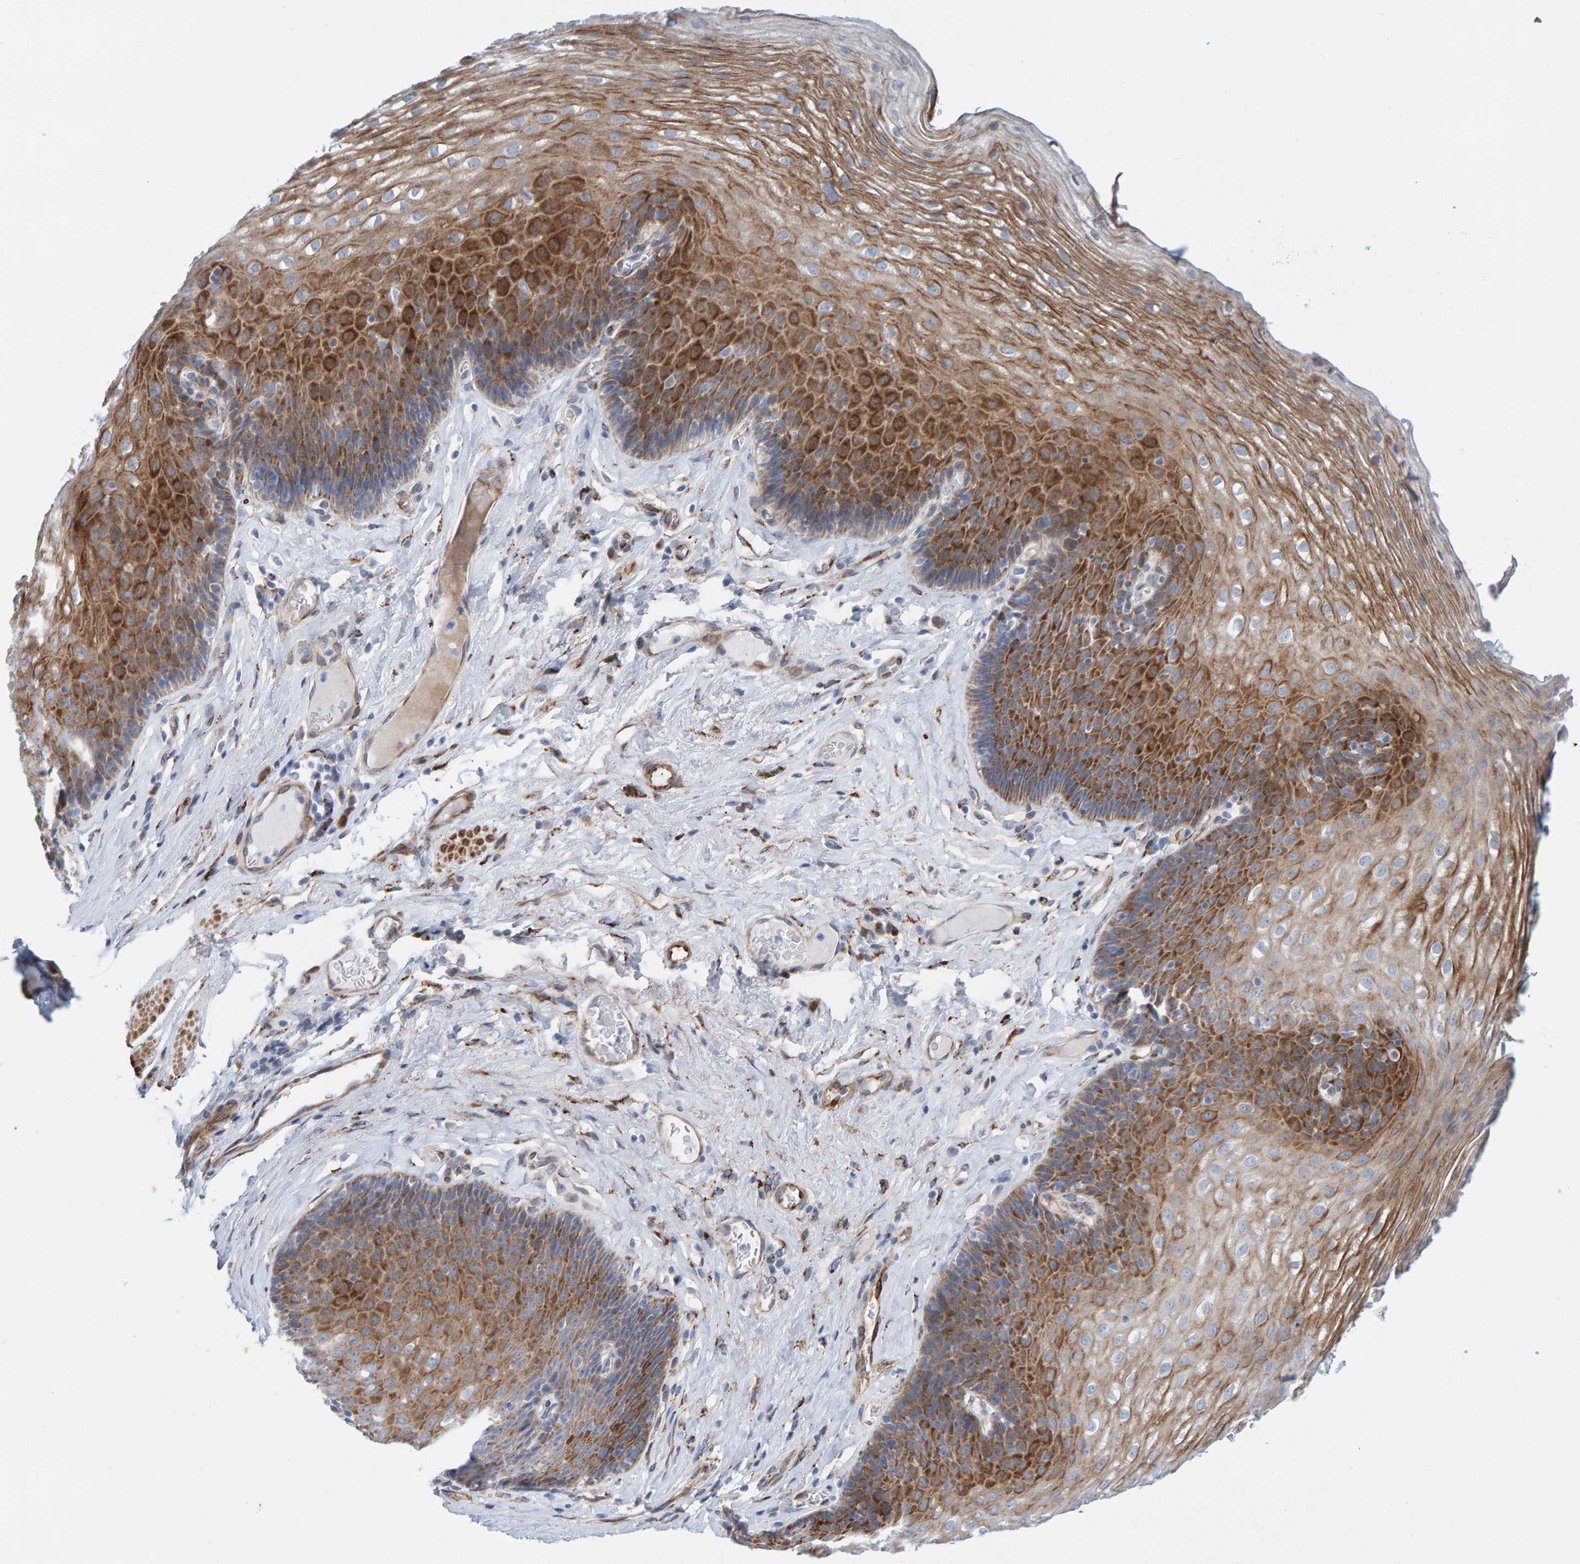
{"staining": {"intensity": "strong", "quantity": ">75%", "location": "cytoplasmic/membranous"}, "tissue": "esophagus", "cell_type": "Squamous epithelial cells", "image_type": "normal", "snomed": [{"axis": "morphology", "description": "Normal tissue, NOS"}, {"axis": "topography", "description": "Esophagus"}], "caption": "Protein analysis of normal esophagus reveals strong cytoplasmic/membranous positivity in about >75% of squamous epithelial cells.", "gene": "MMP16", "patient": {"sex": "female", "age": 66}}